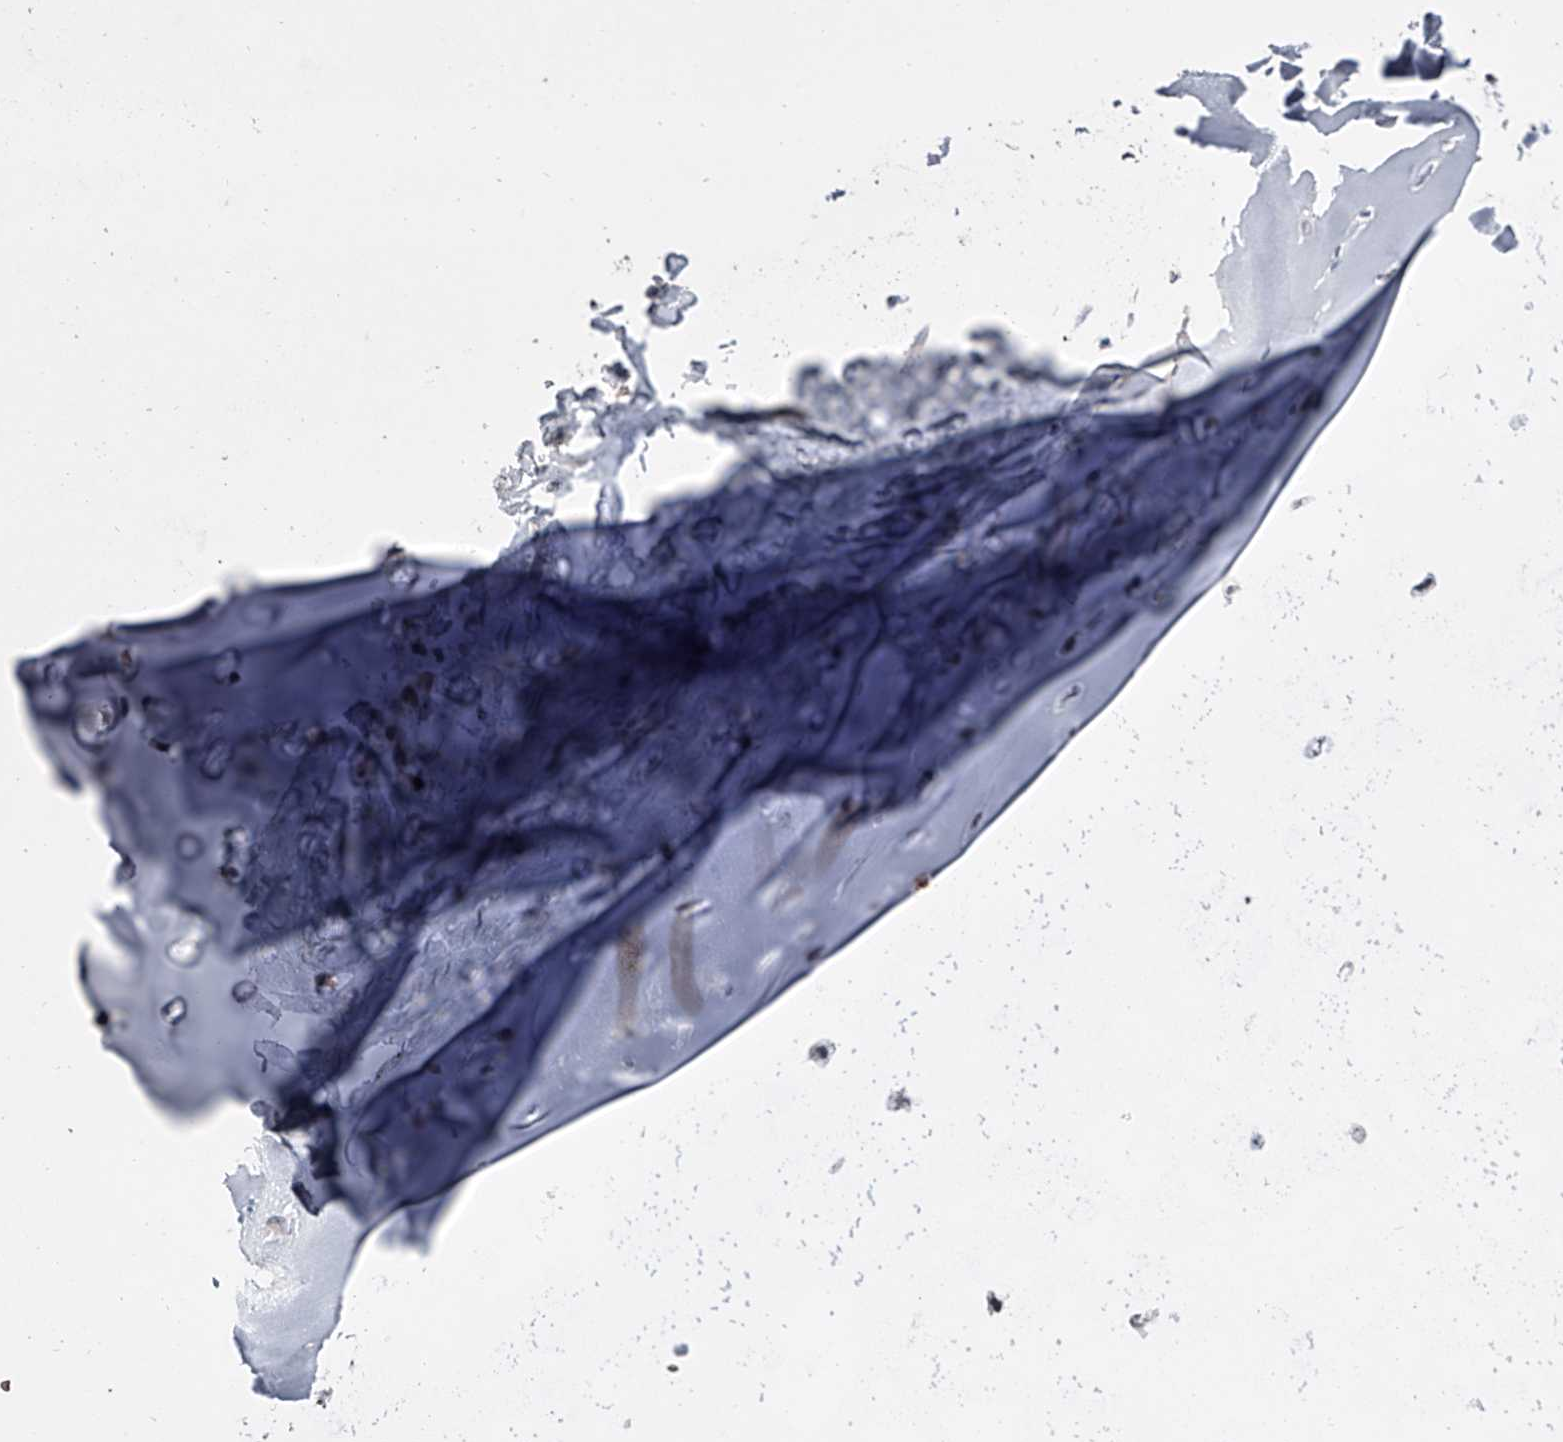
{"staining": {"intensity": "moderate", "quantity": "25%-75%", "location": "cytoplasmic/membranous"}, "tissue": "adipose tissue", "cell_type": "Adipocytes", "image_type": "normal", "snomed": [{"axis": "morphology", "description": "Normal tissue, NOS"}, {"axis": "morphology", "description": "Basal cell carcinoma"}, {"axis": "topography", "description": "Cartilage tissue"}, {"axis": "topography", "description": "Nasopharynx"}, {"axis": "topography", "description": "Oral tissue"}], "caption": "Immunohistochemistry (IHC) micrograph of unremarkable adipose tissue: adipose tissue stained using IHC displays medium levels of moderate protein expression localized specifically in the cytoplasmic/membranous of adipocytes, appearing as a cytoplasmic/membranous brown color.", "gene": "CEP85L", "patient": {"sex": "female", "age": 77}}